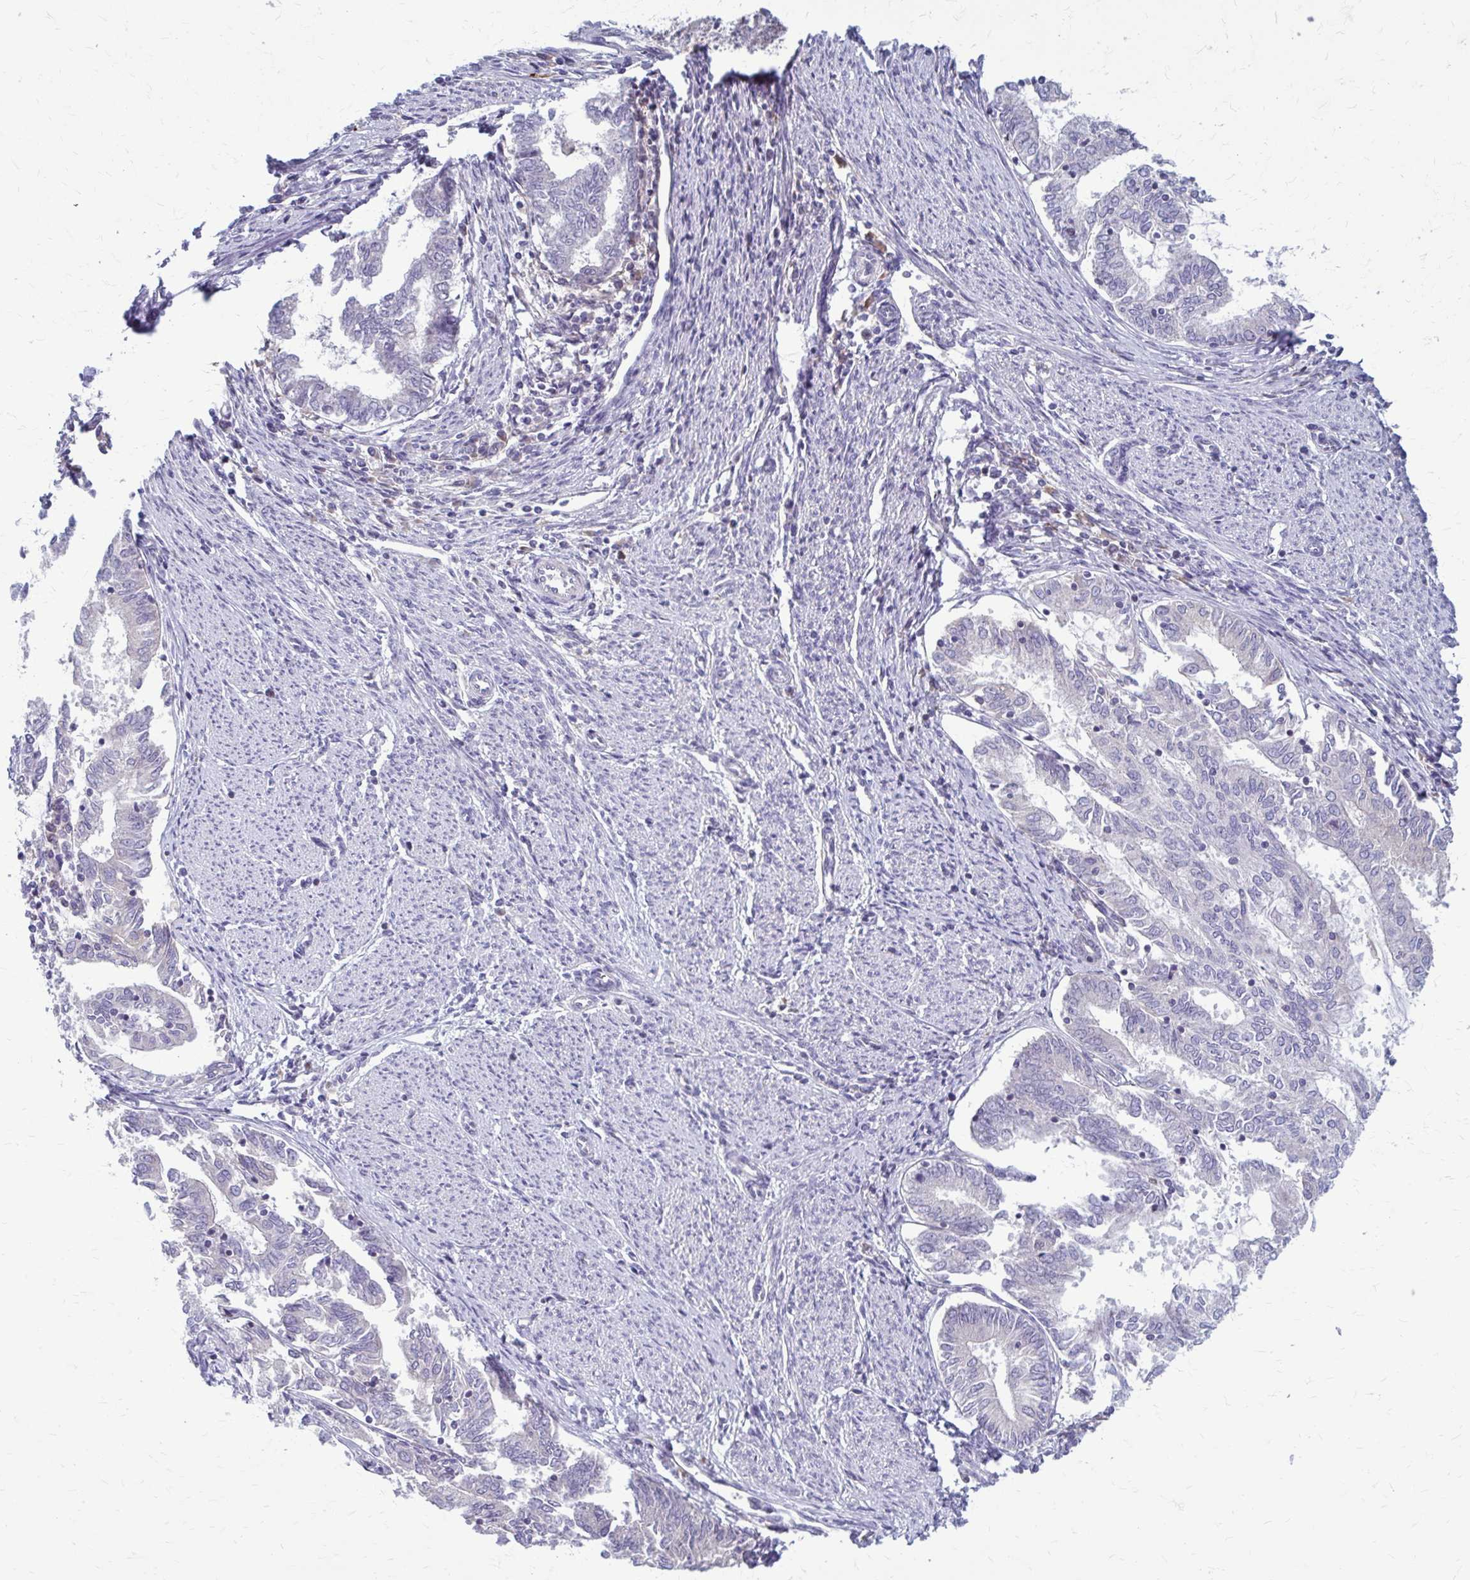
{"staining": {"intensity": "negative", "quantity": "none", "location": "none"}, "tissue": "endometrial cancer", "cell_type": "Tumor cells", "image_type": "cancer", "snomed": [{"axis": "morphology", "description": "Adenocarcinoma, NOS"}, {"axis": "topography", "description": "Endometrium"}], "caption": "IHC photomicrograph of human endometrial adenocarcinoma stained for a protein (brown), which displays no positivity in tumor cells. (Brightfield microscopy of DAB (3,3'-diaminobenzidine) IHC at high magnification).", "gene": "MCRIP2", "patient": {"sex": "female", "age": 79}}